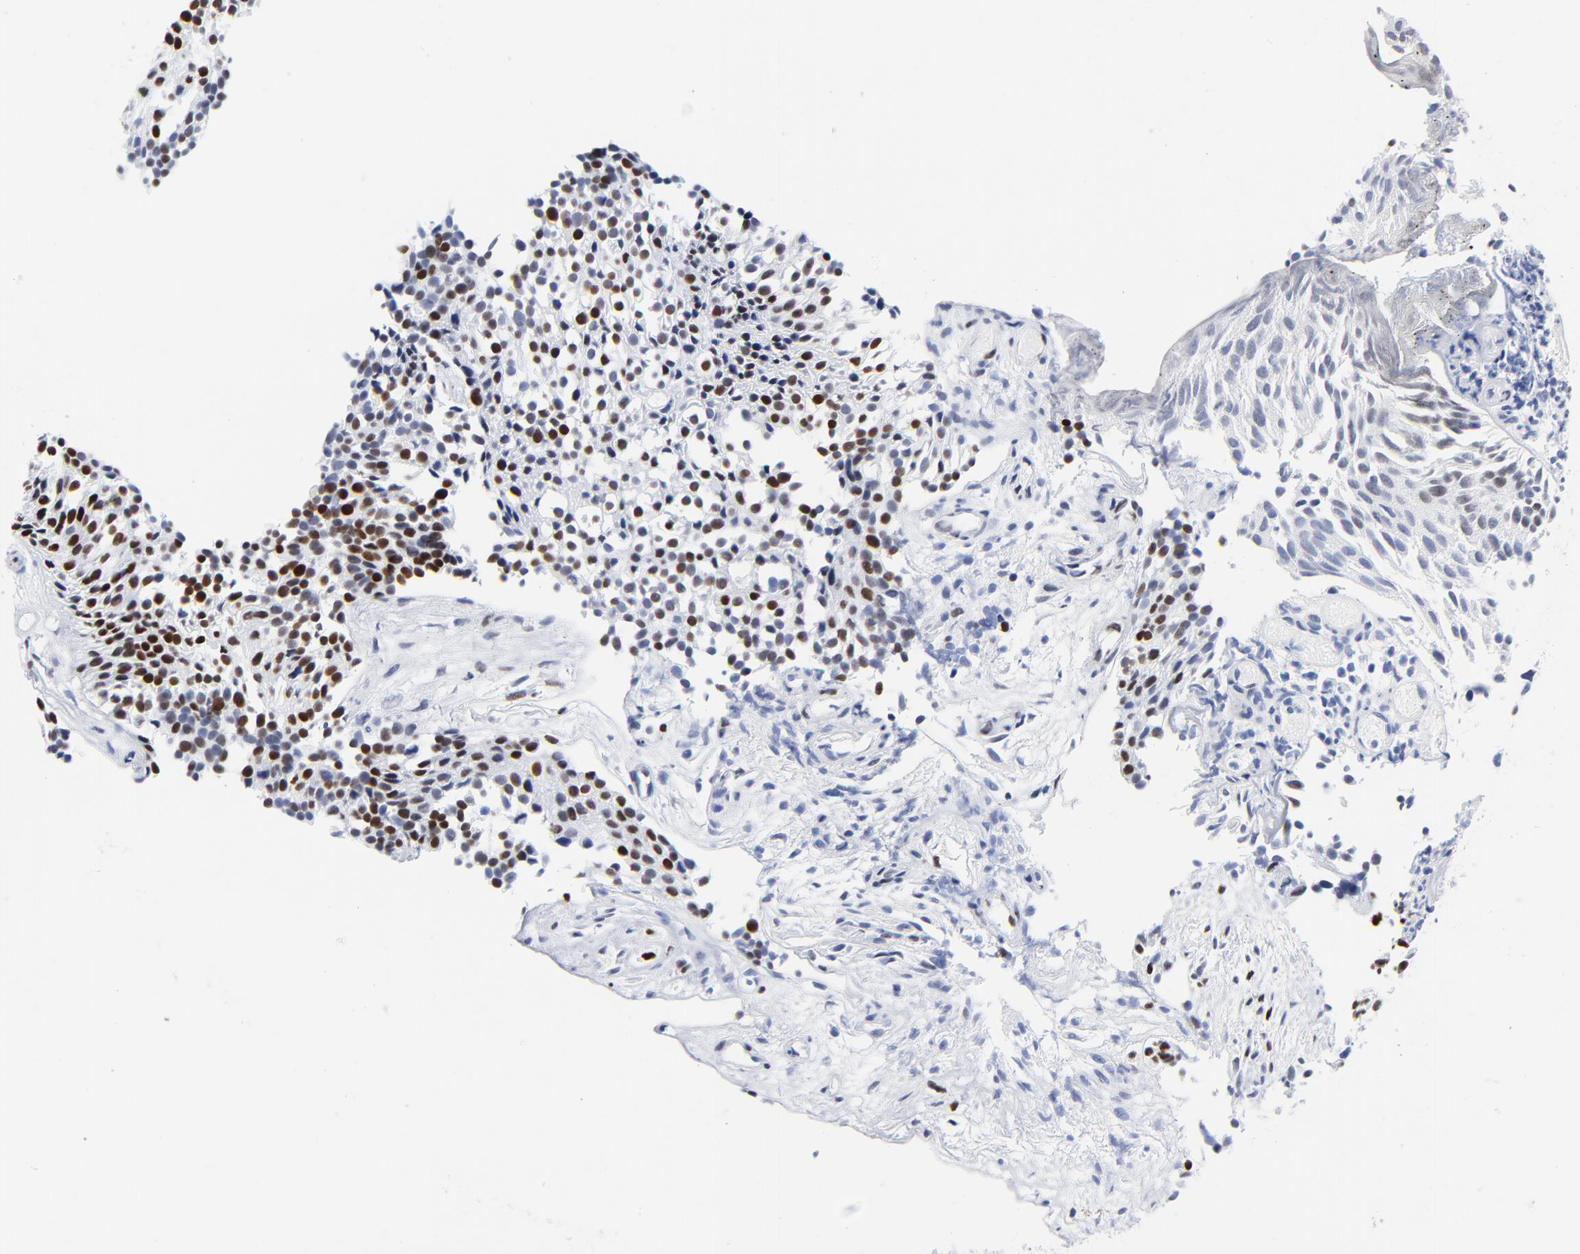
{"staining": {"intensity": "strong", "quantity": "25%-75%", "location": "nuclear"}, "tissue": "urothelial cancer", "cell_type": "Tumor cells", "image_type": "cancer", "snomed": [{"axis": "morphology", "description": "Urothelial carcinoma, Low grade"}, {"axis": "topography", "description": "Urinary bladder"}], "caption": "This is a photomicrograph of immunohistochemistry (IHC) staining of urothelial carcinoma (low-grade), which shows strong expression in the nuclear of tumor cells.", "gene": "JUN", "patient": {"sex": "male", "age": 85}}